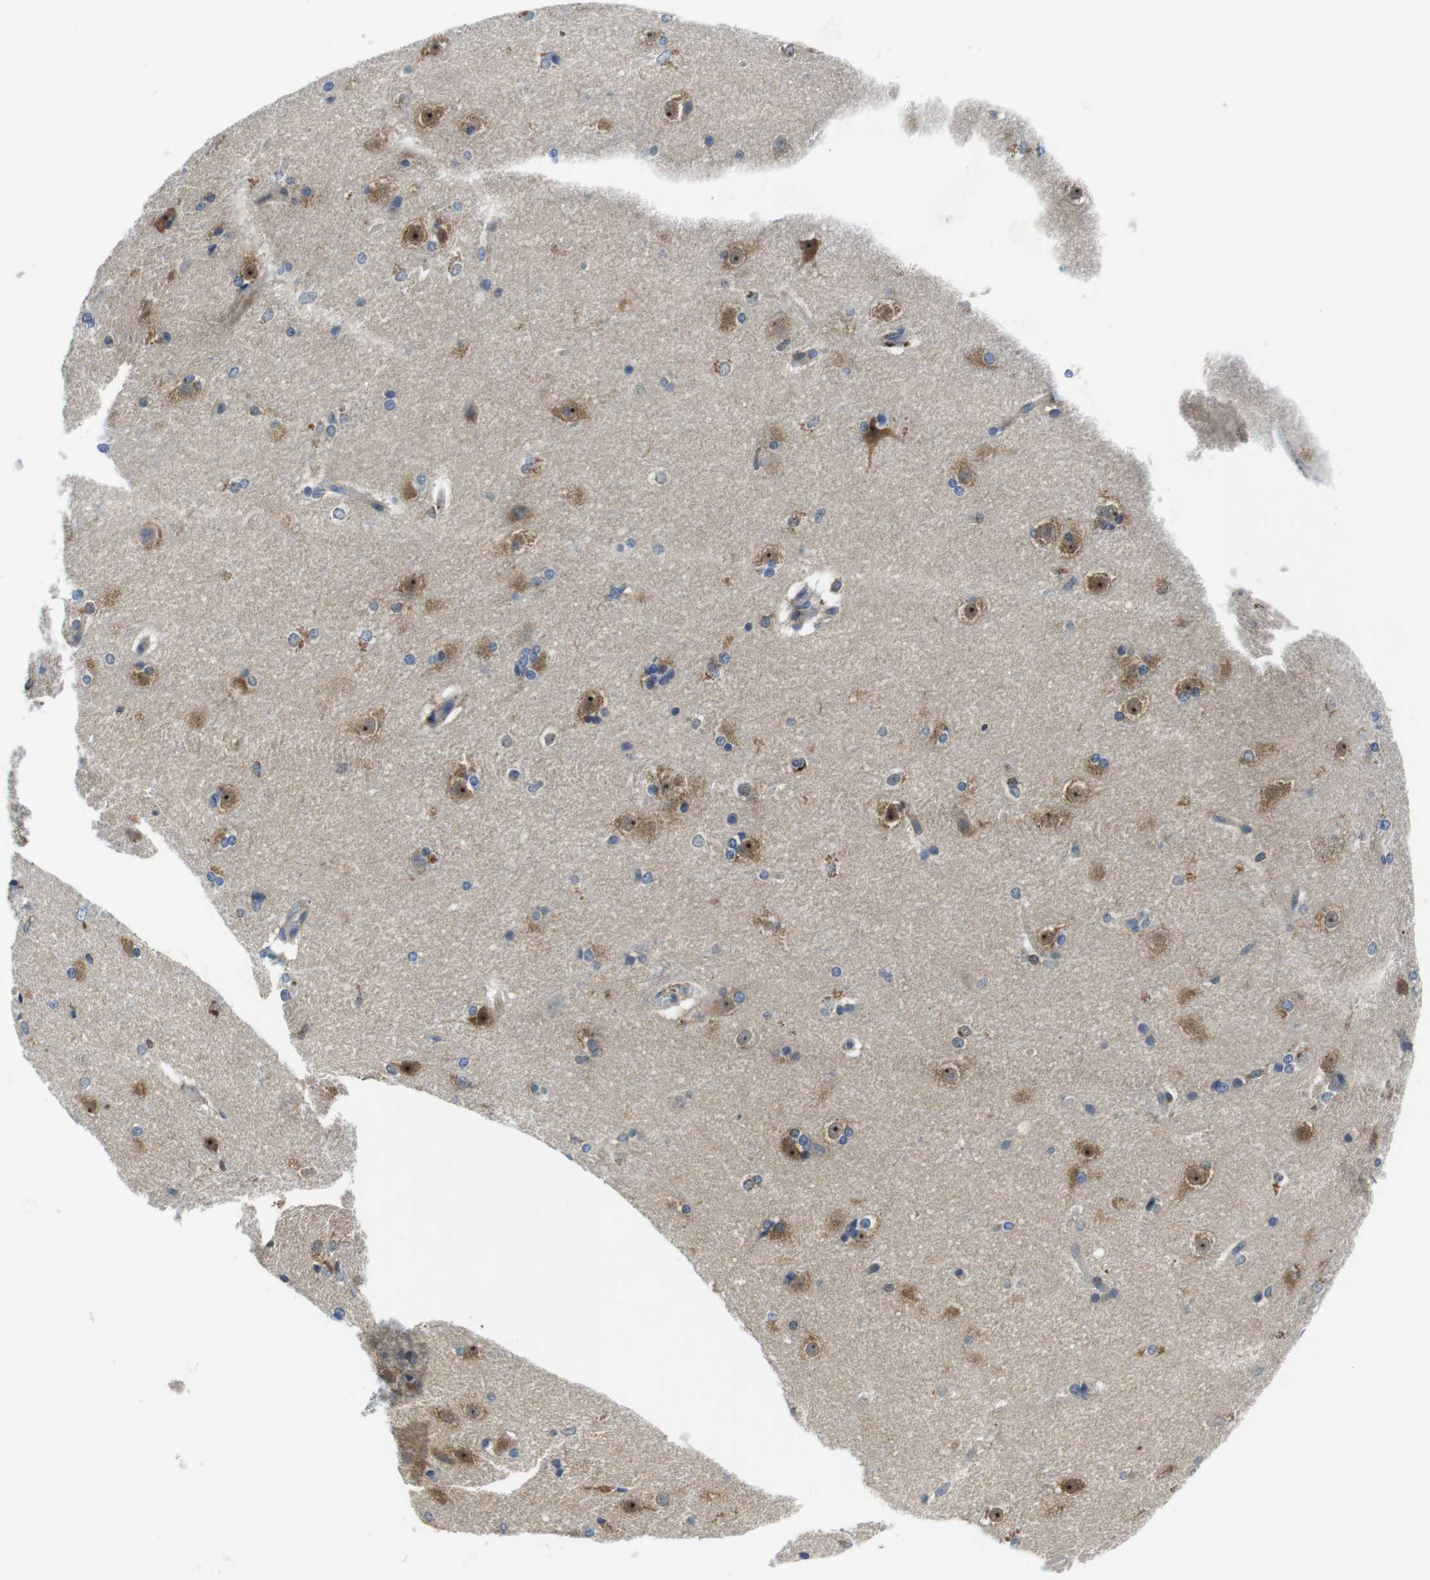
{"staining": {"intensity": "weak", "quantity": "<25%", "location": "cytoplasmic/membranous"}, "tissue": "caudate", "cell_type": "Glial cells", "image_type": "normal", "snomed": [{"axis": "morphology", "description": "Normal tissue, NOS"}, {"axis": "topography", "description": "Lateral ventricle wall"}], "caption": "Immunohistochemical staining of unremarkable caudate shows no significant positivity in glial cells. (DAB immunohistochemistry (IHC) visualized using brightfield microscopy, high magnification).", "gene": "PIK3CD", "patient": {"sex": "female", "age": 19}}